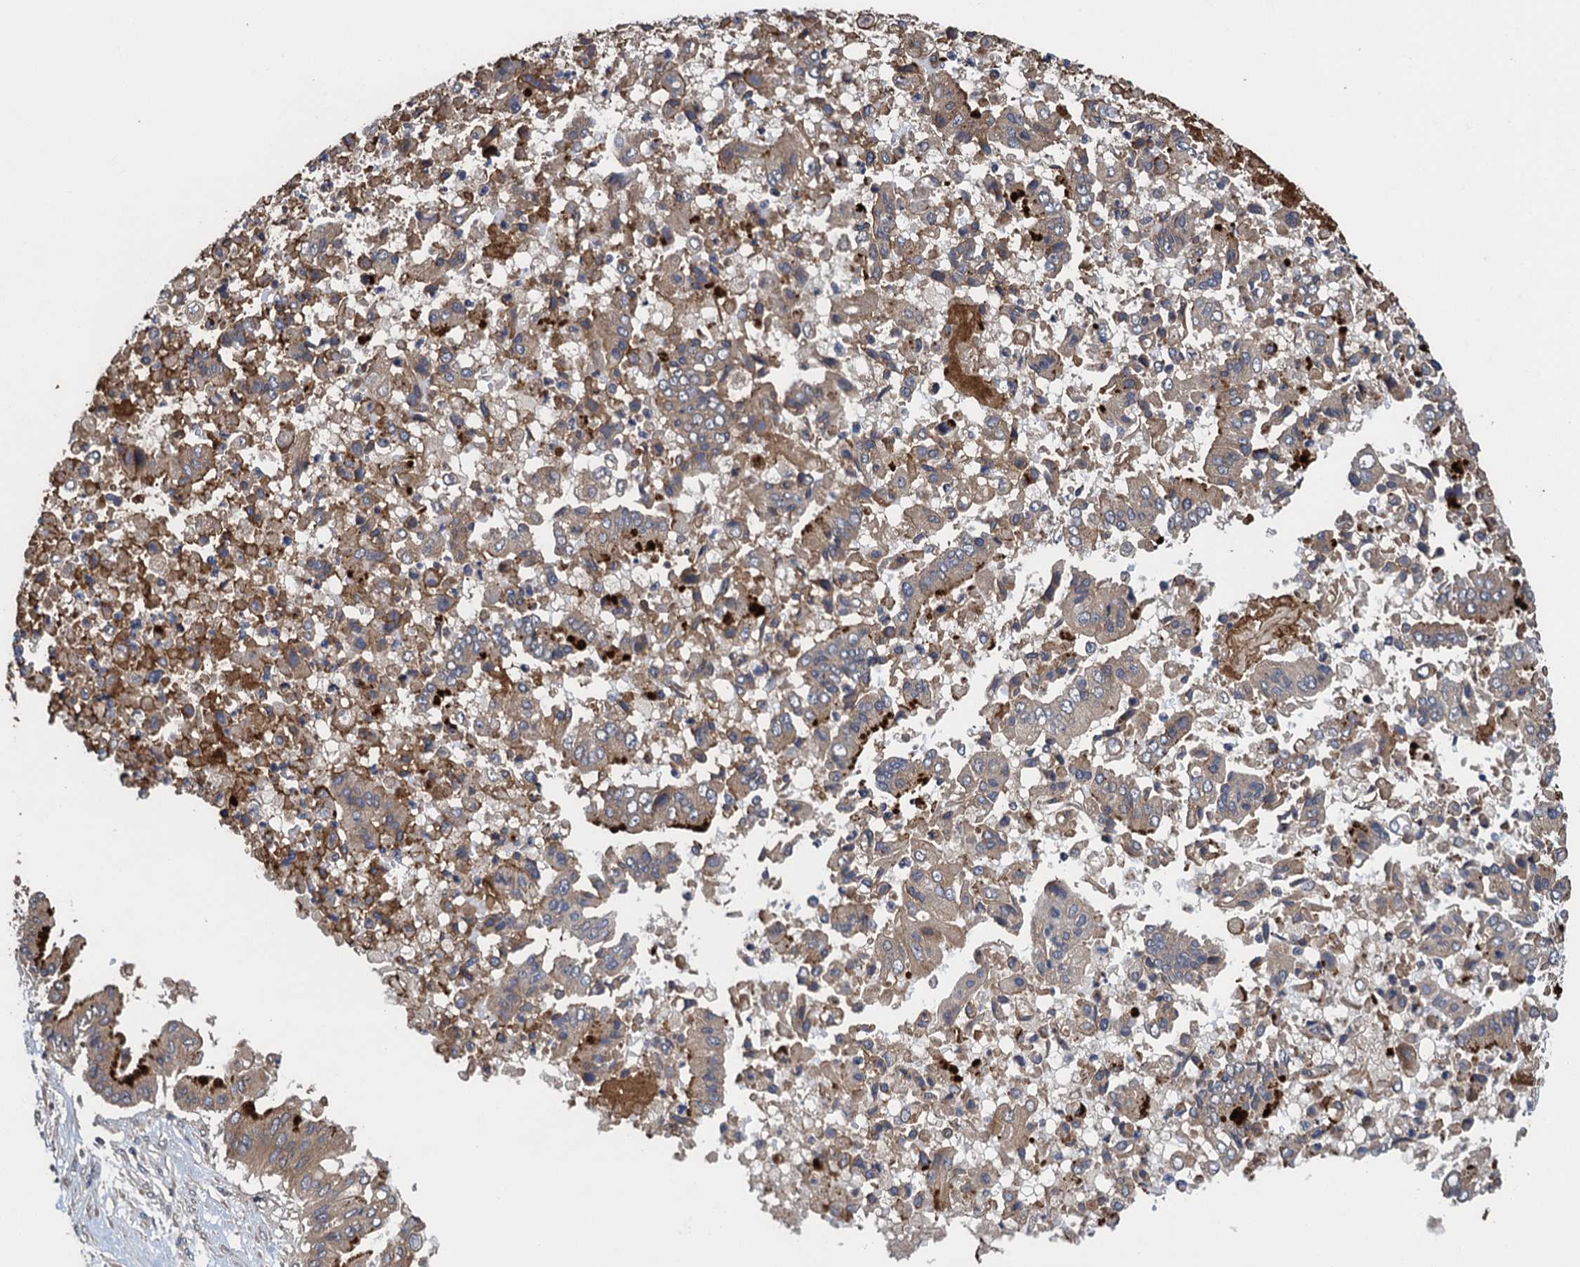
{"staining": {"intensity": "weak", "quantity": "25%-75%", "location": "cytoplasmic/membranous"}, "tissue": "pancreatic cancer", "cell_type": "Tumor cells", "image_type": "cancer", "snomed": [{"axis": "morphology", "description": "Adenocarcinoma, NOS"}, {"axis": "topography", "description": "Pancreas"}], "caption": "Pancreatic adenocarcinoma stained with a brown dye reveals weak cytoplasmic/membranous positive expression in about 25%-75% of tumor cells.", "gene": "CNTN5", "patient": {"sex": "female", "age": 77}}